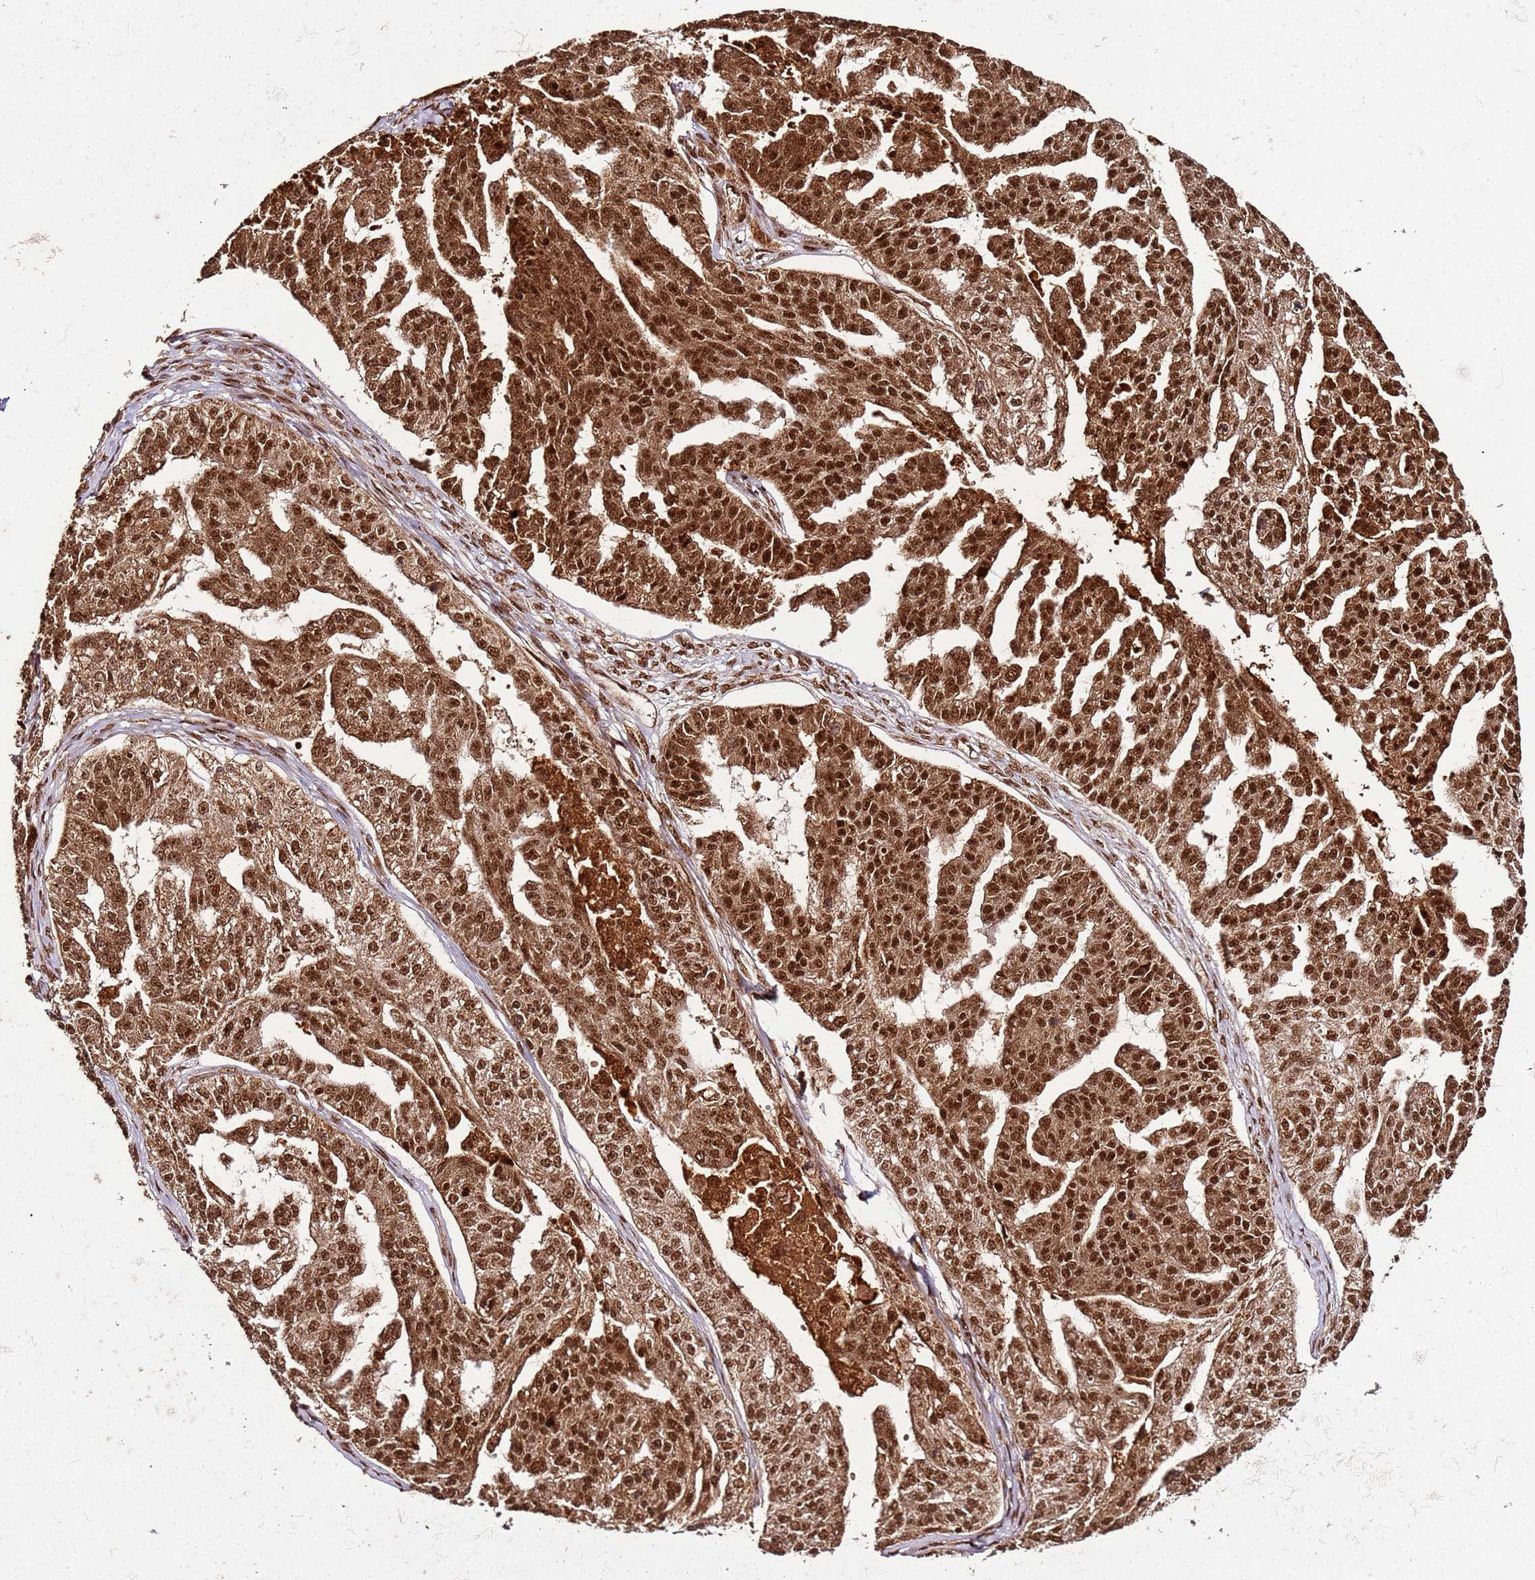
{"staining": {"intensity": "strong", "quantity": ">75%", "location": "cytoplasmic/membranous,nuclear"}, "tissue": "ovarian cancer", "cell_type": "Tumor cells", "image_type": "cancer", "snomed": [{"axis": "morphology", "description": "Cystadenocarcinoma, serous, NOS"}, {"axis": "topography", "description": "Ovary"}], "caption": "There is high levels of strong cytoplasmic/membranous and nuclear staining in tumor cells of ovarian cancer, as demonstrated by immunohistochemical staining (brown color).", "gene": "XRN2", "patient": {"sex": "female", "age": 58}}